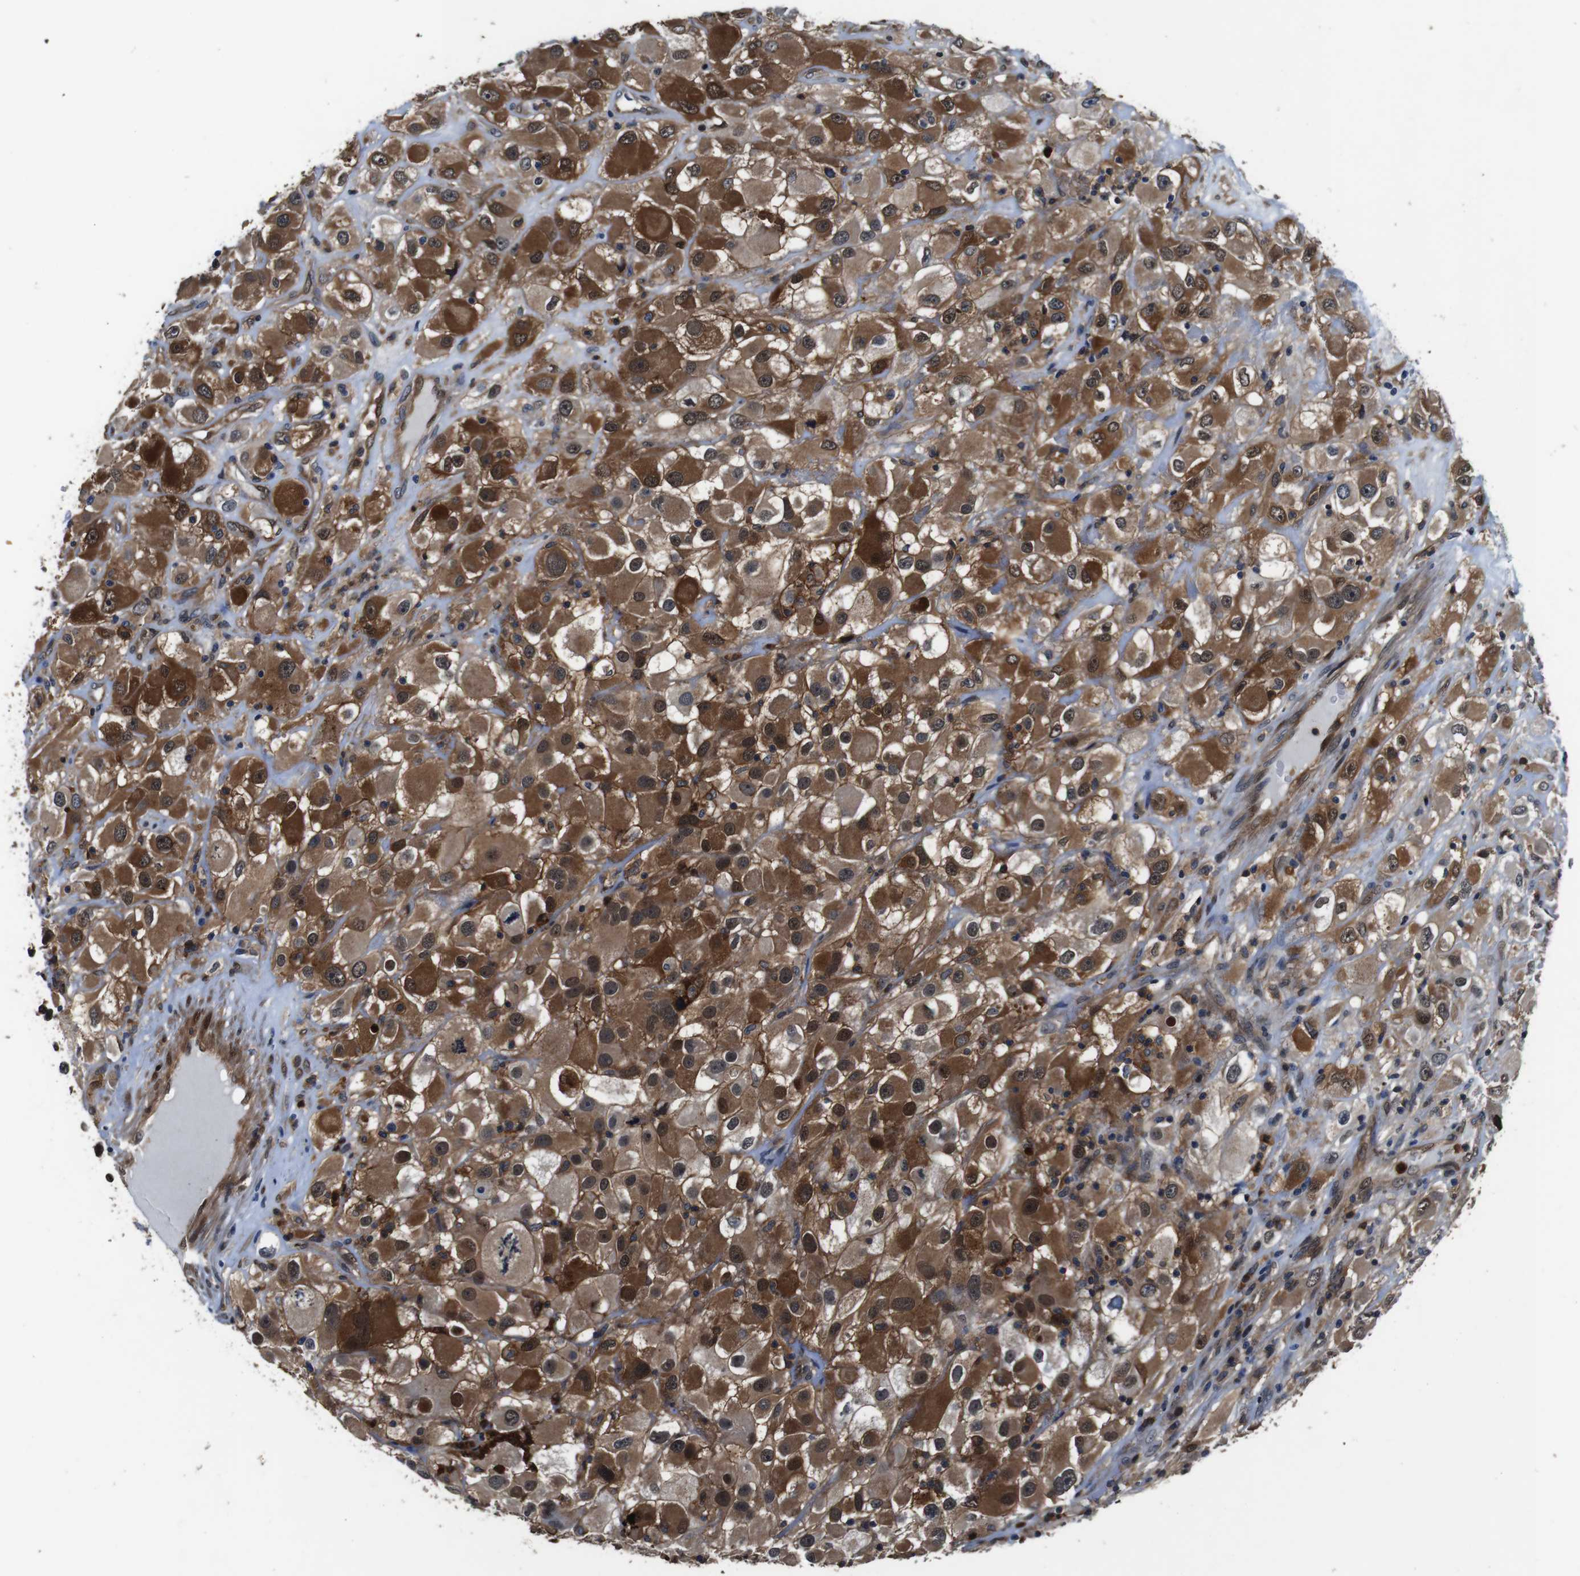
{"staining": {"intensity": "strong", "quantity": ">75%", "location": "cytoplasmic/membranous,nuclear"}, "tissue": "renal cancer", "cell_type": "Tumor cells", "image_type": "cancer", "snomed": [{"axis": "morphology", "description": "Adenocarcinoma, NOS"}, {"axis": "topography", "description": "Kidney"}], "caption": "Immunohistochemical staining of adenocarcinoma (renal) reveals strong cytoplasmic/membranous and nuclear protein positivity in about >75% of tumor cells.", "gene": "ANXA1", "patient": {"sex": "female", "age": 52}}